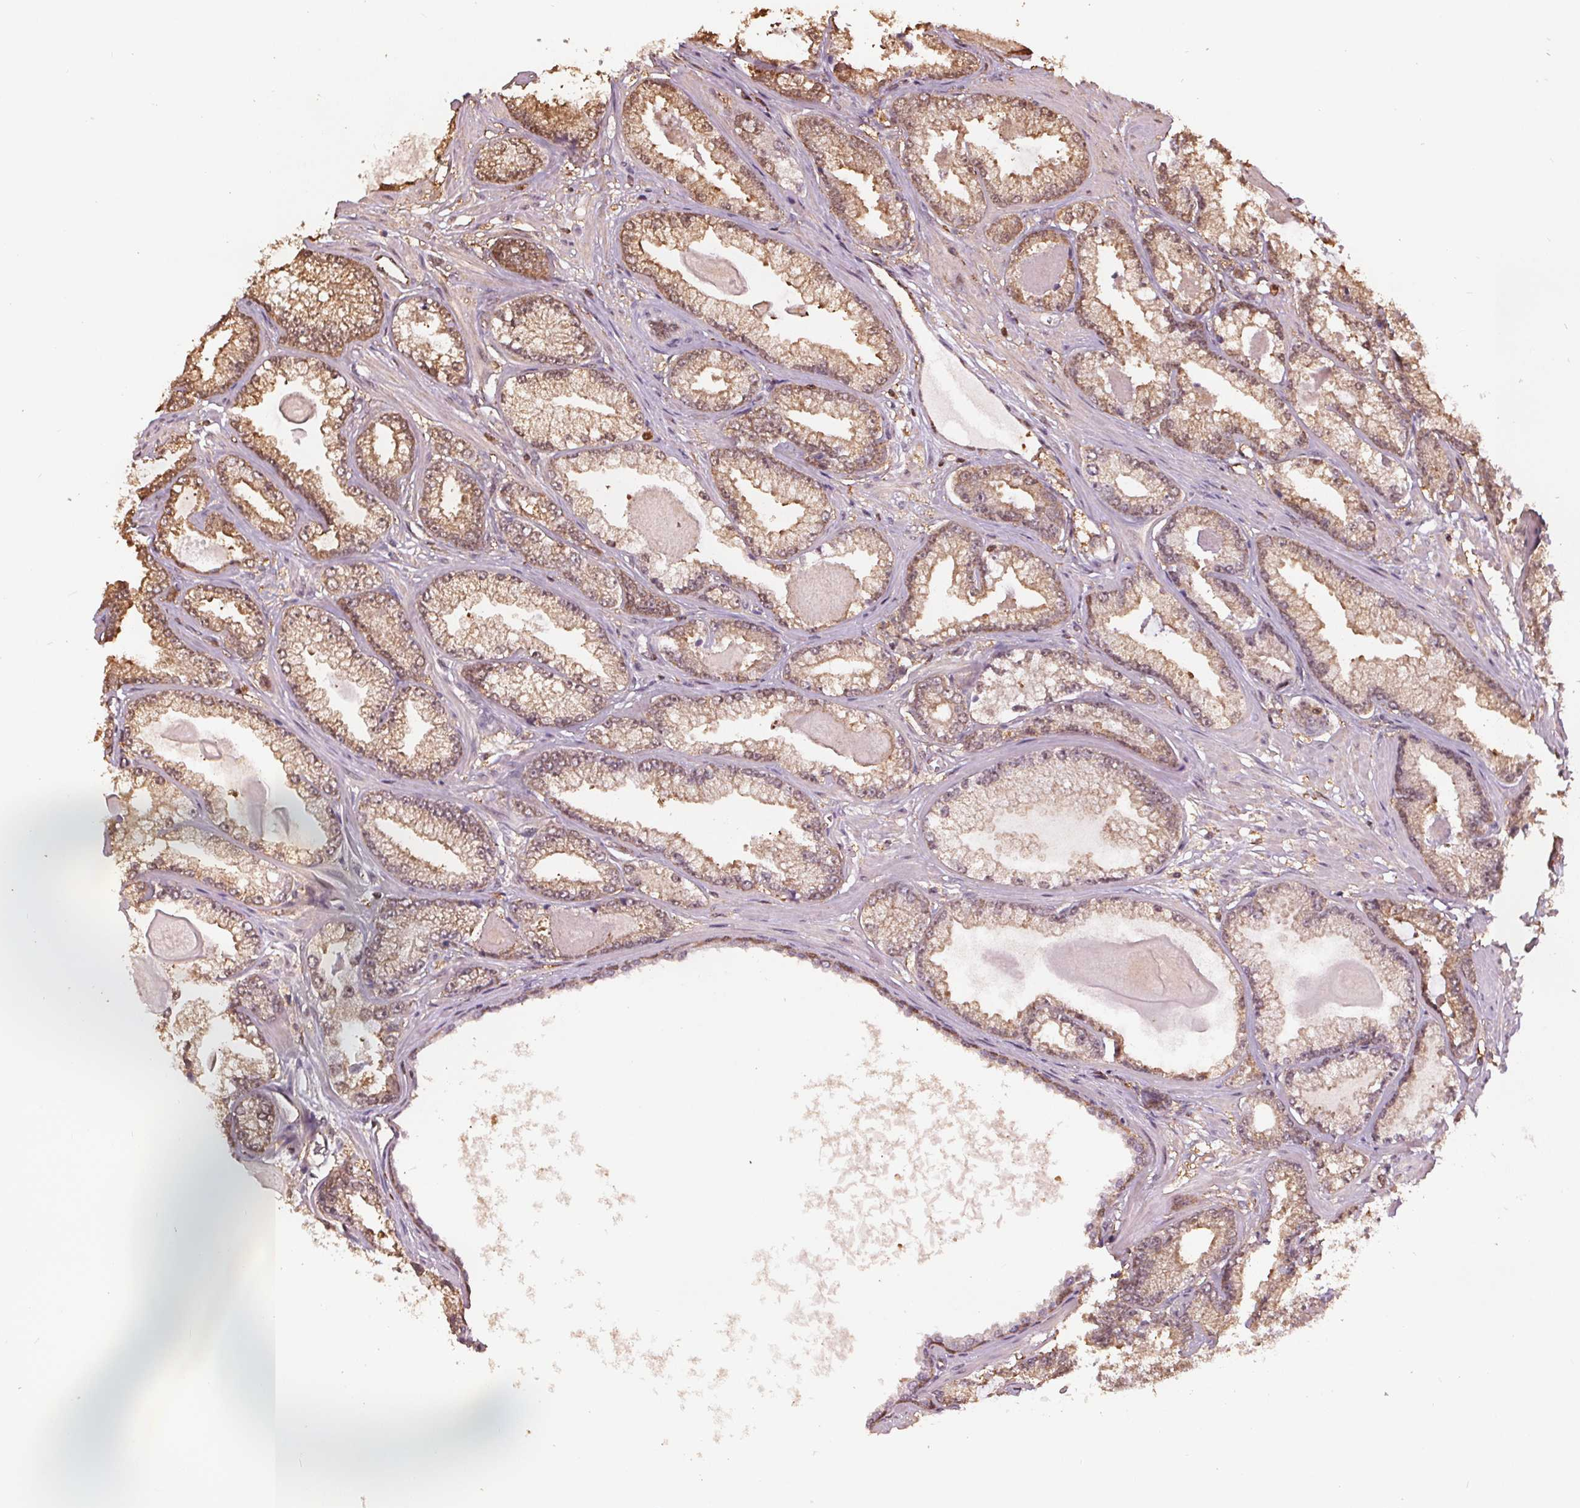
{"staining": {"intensity": "moderate", "quantity": ">75%", "location": "cytoplasmic/membranous,nuclear"}, "tissue": "prostate cancer", "cell_type": "Tumor cells", "image_type": "cancer", "snomed": [{"axis": "morphology", "description": "Adenocarcinoma, Low grade"}, {"axis": "topography", "description": "Prostate"}], "caption": "Brown immunohistochemical staining in prostate low-grade adenocarcinoma exhibits moderate cytoplasmic/membranous and nuclear expression in about >75% of tumor cells. Using DAB (brown) and hematoxylin (blue) stains, captured at high magnification using brightfield microscopy.", "gene": "ENO1", "patient": {"sex": "male", "age": 64}}